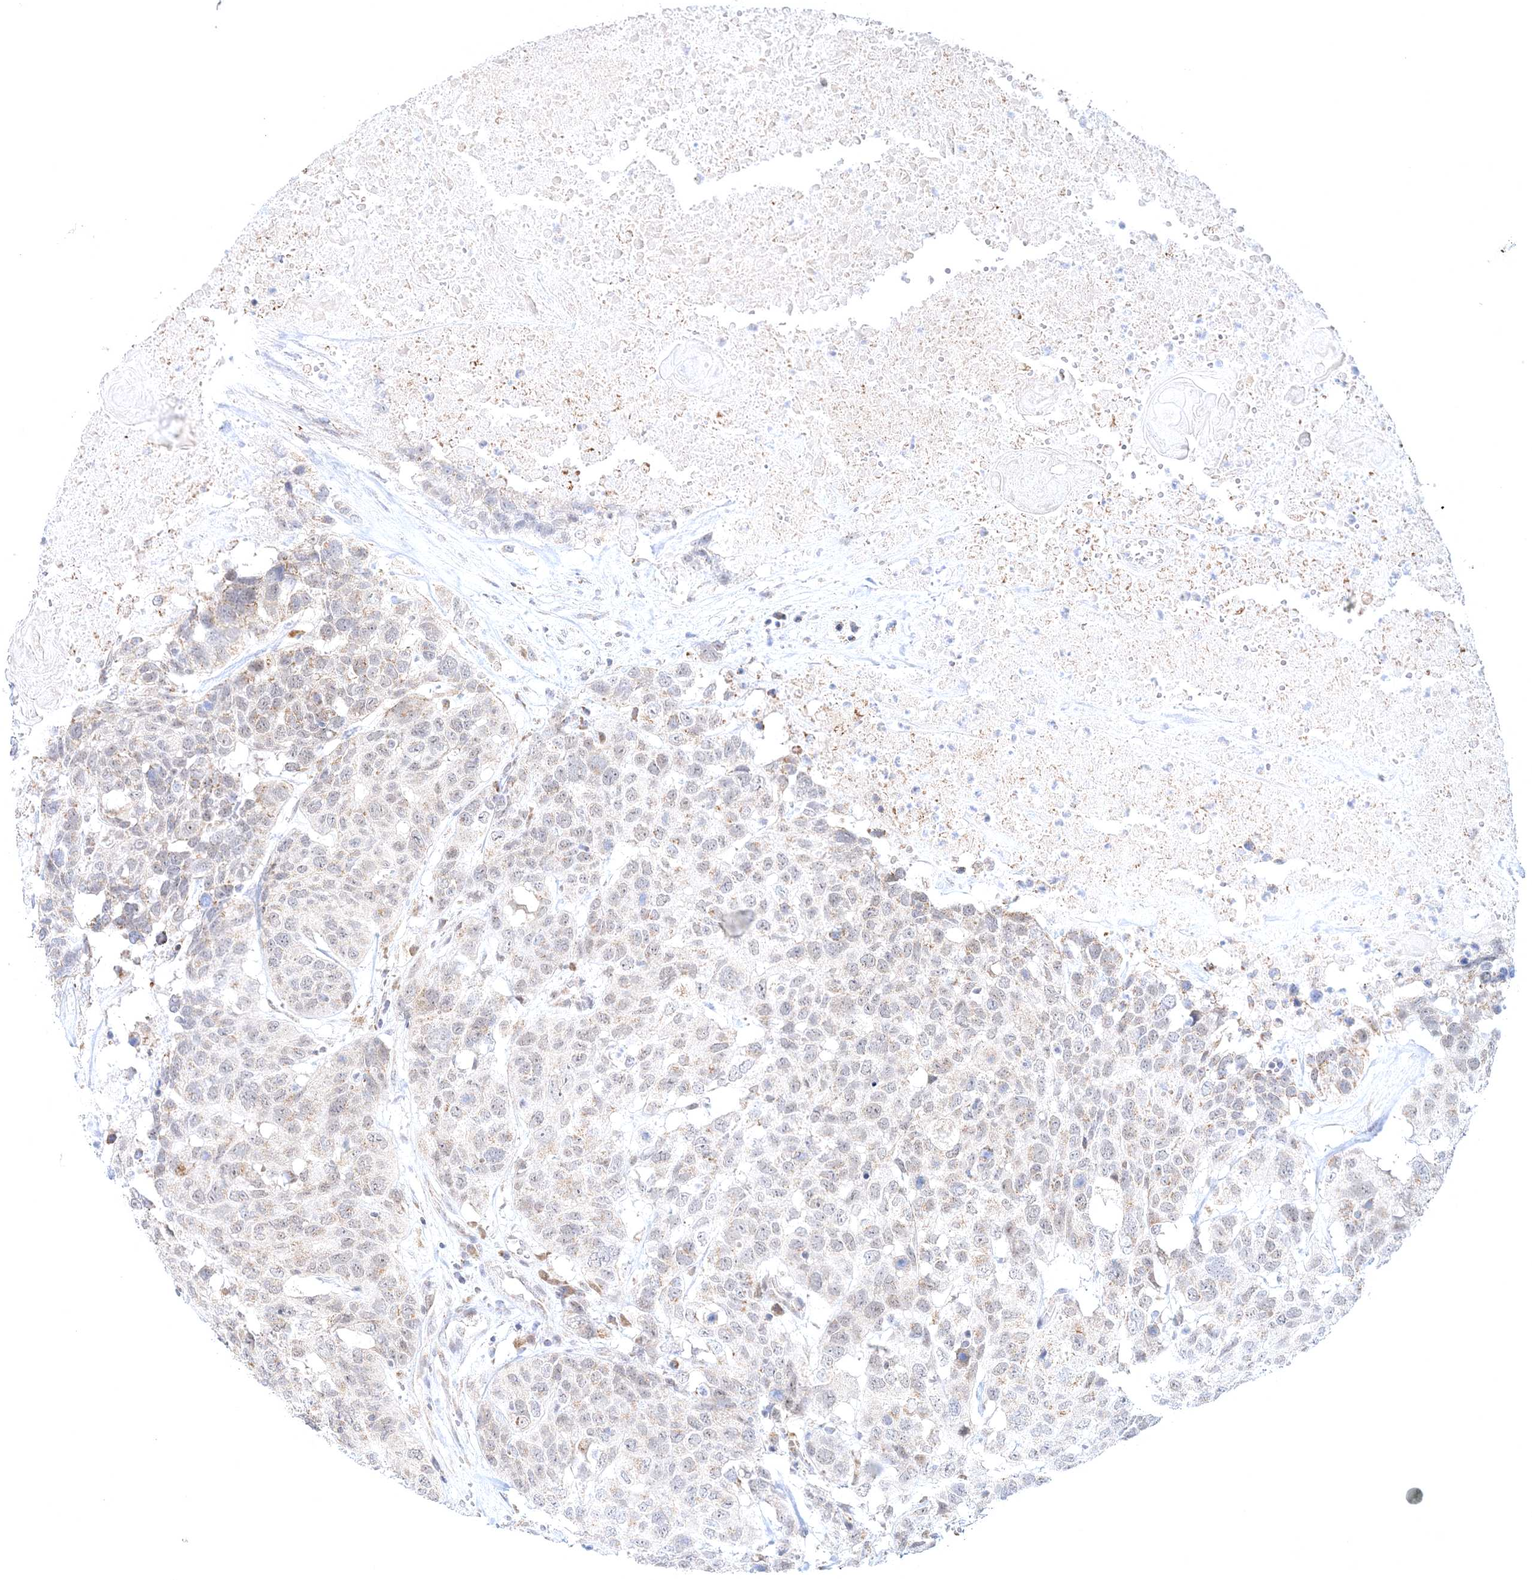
{"staining": {"intensity": "weak", "quantity": "<25%", "location": "cytoplasmic/membranous"}, "tissue": "head and neck cancer", "cell_type": "Tumor cells", "image_type": "cancer", "snomed": [{"axis": "morphology", "description": "Squamous cell carcinoma, NOS"}, {"axis": "topography", "description": "Head-Neck"}], "caption": "This photomicrograph is of head and neck cancer (squamous cell carcinoma) stained with immunohistochemistry (IHC) to label a protein in brown with the nuclei are counter-stained blue. There is no staining in tumor cells.", "gene": "RNF150", "patient": {"sex": "male", "age": 66}}